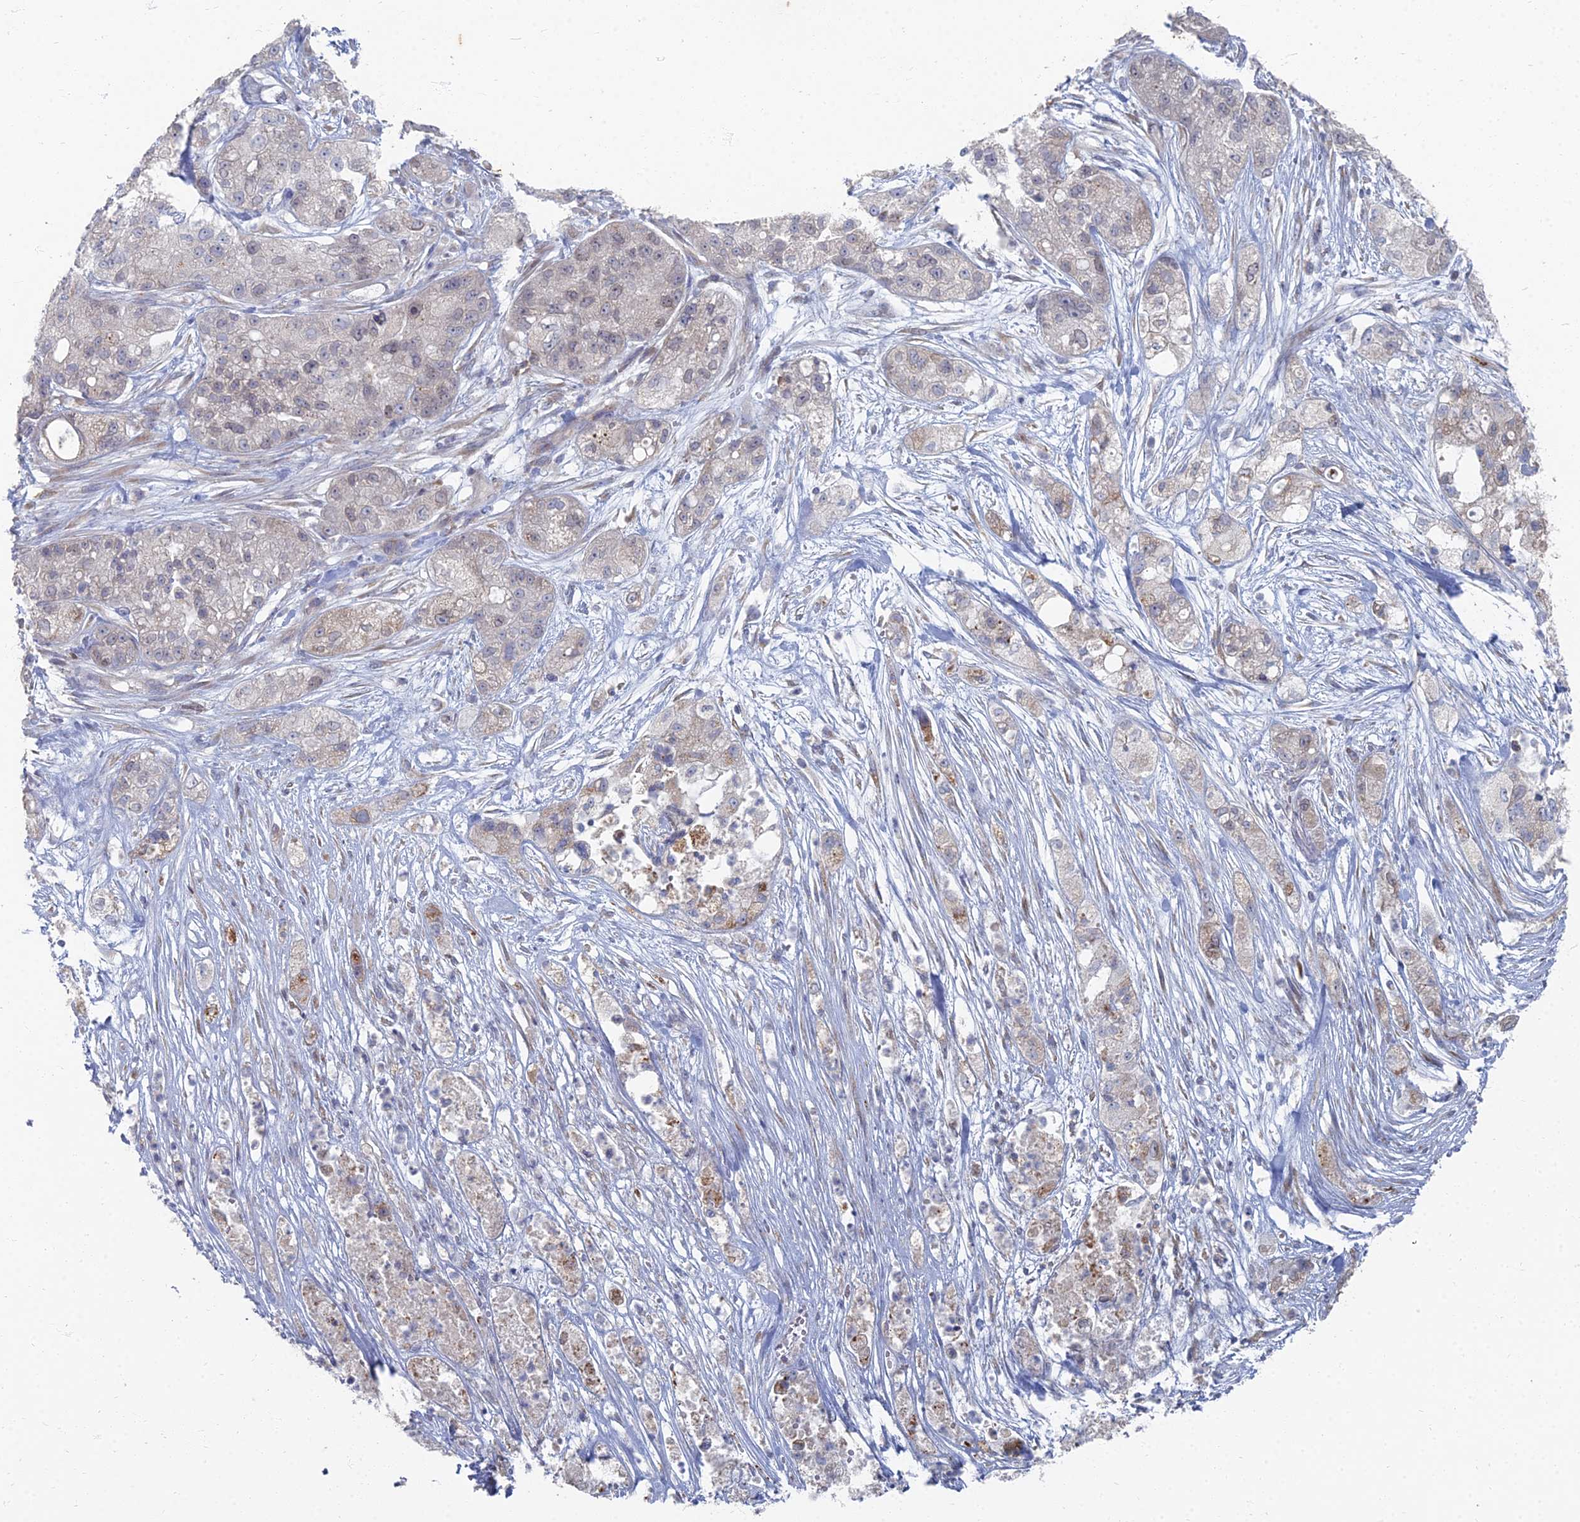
{"staining": {"intensity": "negative", "quantity": "none", "location": "none"}, "tissue": "pancreatic cancer", "cell_type": "Tumor cells", "image_type": "cancer", "snomed": [{"axis": "morphology", "description": "Adenocarcinoma, NOS"}, {"axis": "topography", "description": "Pancreas"}], "caption": "High magnification brightfield microscopy of pancreatic cancer stained with DAB (3,3'-diaminobenzidine) (brown) and counterstained with hematoxylin (blue): tumor cells show no significant expression.", "gene": "TMEM128", "patient": {"sex": "female", "age": 78}}